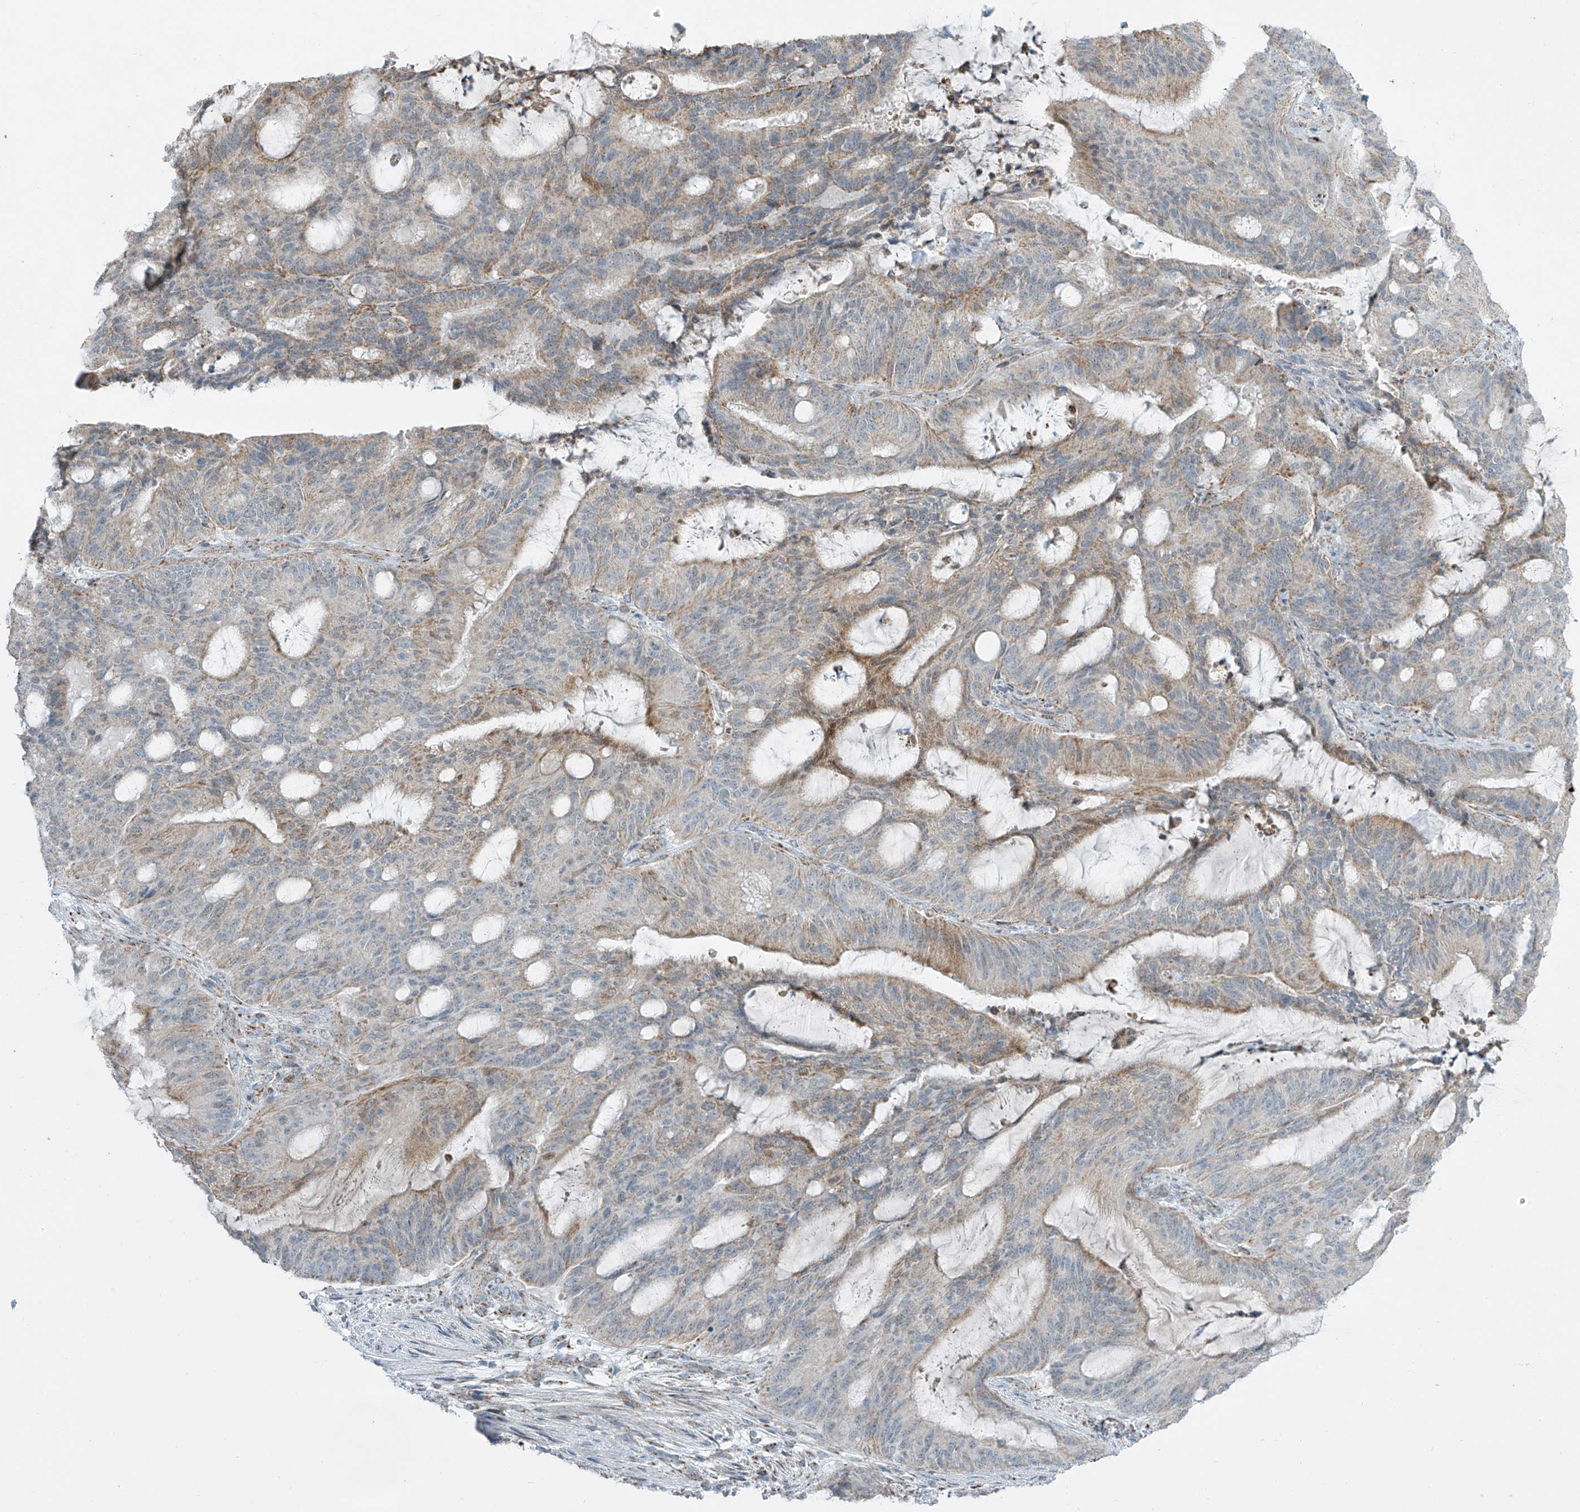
{"staining": {"intensity": "weak", "quantity": "25%-75%", "location": "cytoplasmic/membranous"}, "tissue": "liver cancer", "cell_type": "Tumor cells", "image_type": "cancer", "snomed": [{"axis": "morphology", "description": "Normal tissue, NOS"}, {"axis": "morphology", "description": "Cholangiocarcinoma"}, {"axis": "topography", "description": "Liver"}, {"axis": "topography", "description": "Peripheral nerve tissue"}], "caption": "Immunohistochemistry (IHC) (DAB (3,3'-diaminobenzidine)) staining of liver cancer (cholangiocarcinoma) demonstrates weak cytoplasmic/membranous protein positivity in approximately 25%-75% of tumor cells.", "gene": "SMDT1", "patient": {"sex": "female", "age": 73}}